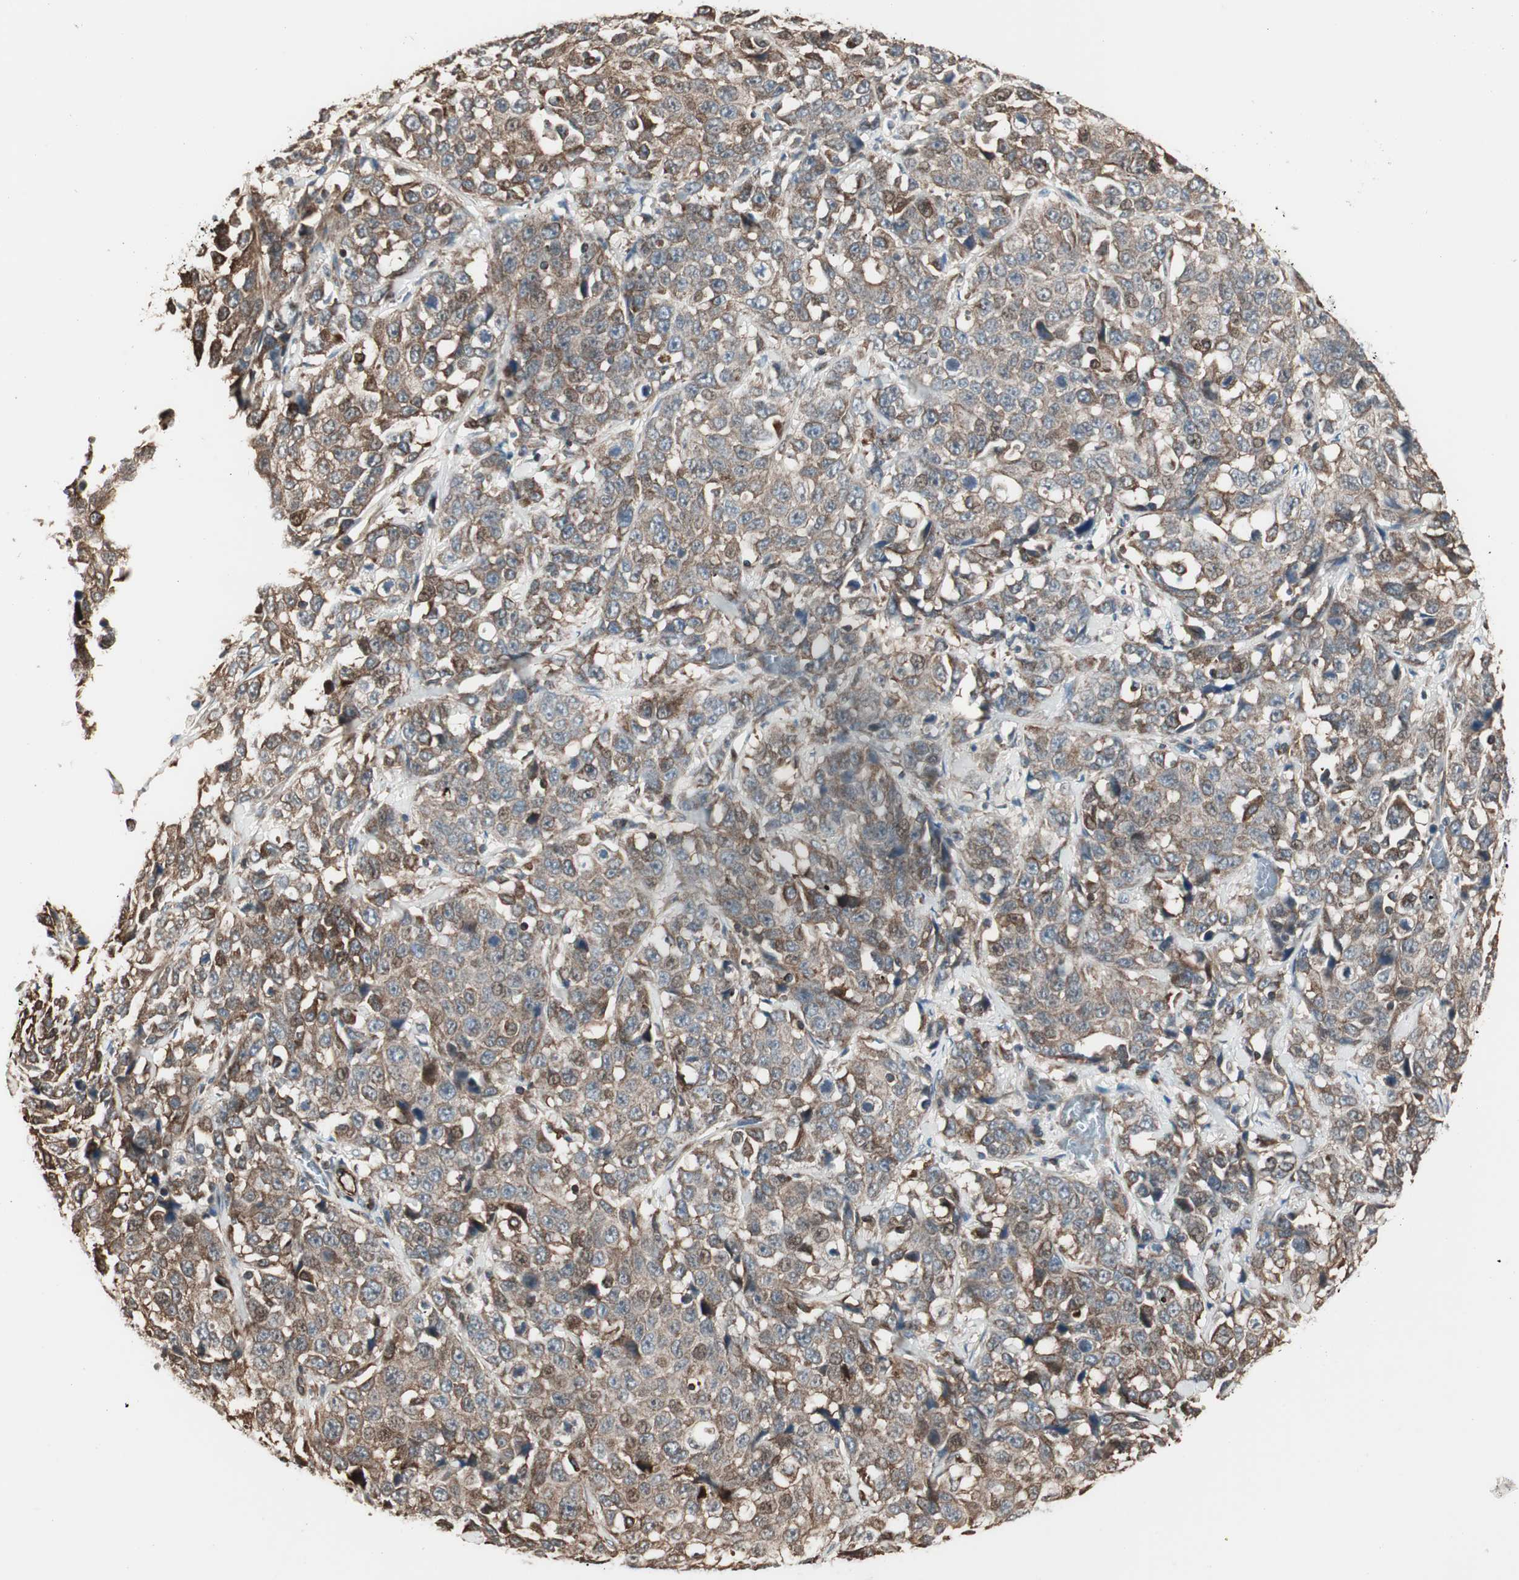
{"staining": {"intensity": "weak", "quantity": ">75%", "location": "cytoplasmic/membranous"}, "tissue": "stomach cancer", "cell_type": "Tumor cells", "image_type": "cancer", "snomed": [{"axis": "morphology", "description": "Normal tissue, NOS"}, {"axis": "morphology", "description": "Adenocarcinoma, NOS"}, {"axis": "topography", "description": "Stomach"}], "caption": "High-magnification brightfield microscopy of adenocarcinoma (stomach) stained with DAB (brown) and counterstained with hematoxylin (blue). tumor cells exhibit weak cytoplasmic/membranous positivity is appreciated in approximately>75% of cells.", "gene": "MAD2L2", "patient": {"sex": "male", "age": 48}}